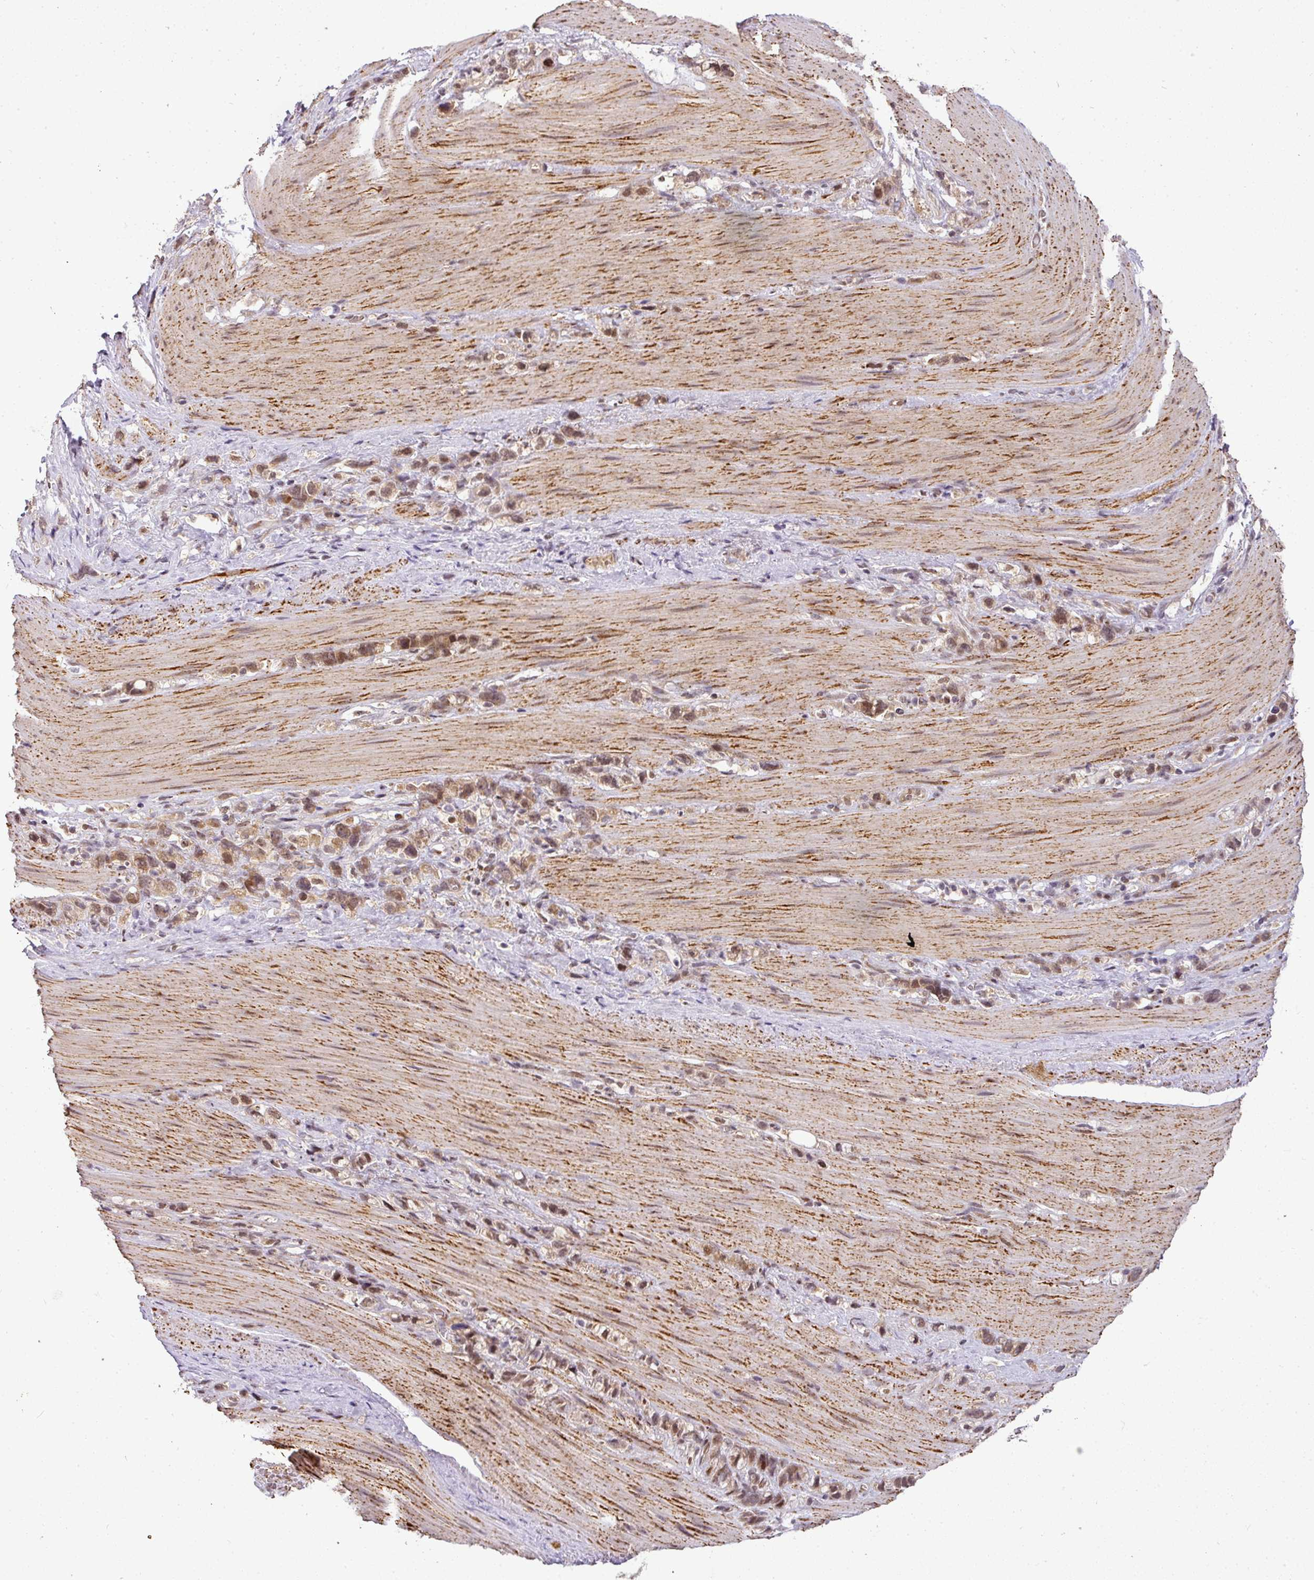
{"staining": {"intensity": "moderate", "quantity": ">75%", "location": "cytoplasmic/membranous,nuclear"}, "tissue": "stomach cancer", "cell_type": "Tumor cells", "image_type": "cancer", "snomed": [{"axis": "morphology", "description": "Adenocarcinoma, NOS"}, {"axis": "topography", "description": "Stomach"}], "caption": "A medium amount of moderate cytoplasmic/membranous and nuclear staining is seen in about >75% of tumor cells in stomach adenocarcinoma tissue. (Brightfield microscopy of DAB IHC at high magnification).", "gene": "C1orf226", "patient": {"sex": "female", "age": 65}}